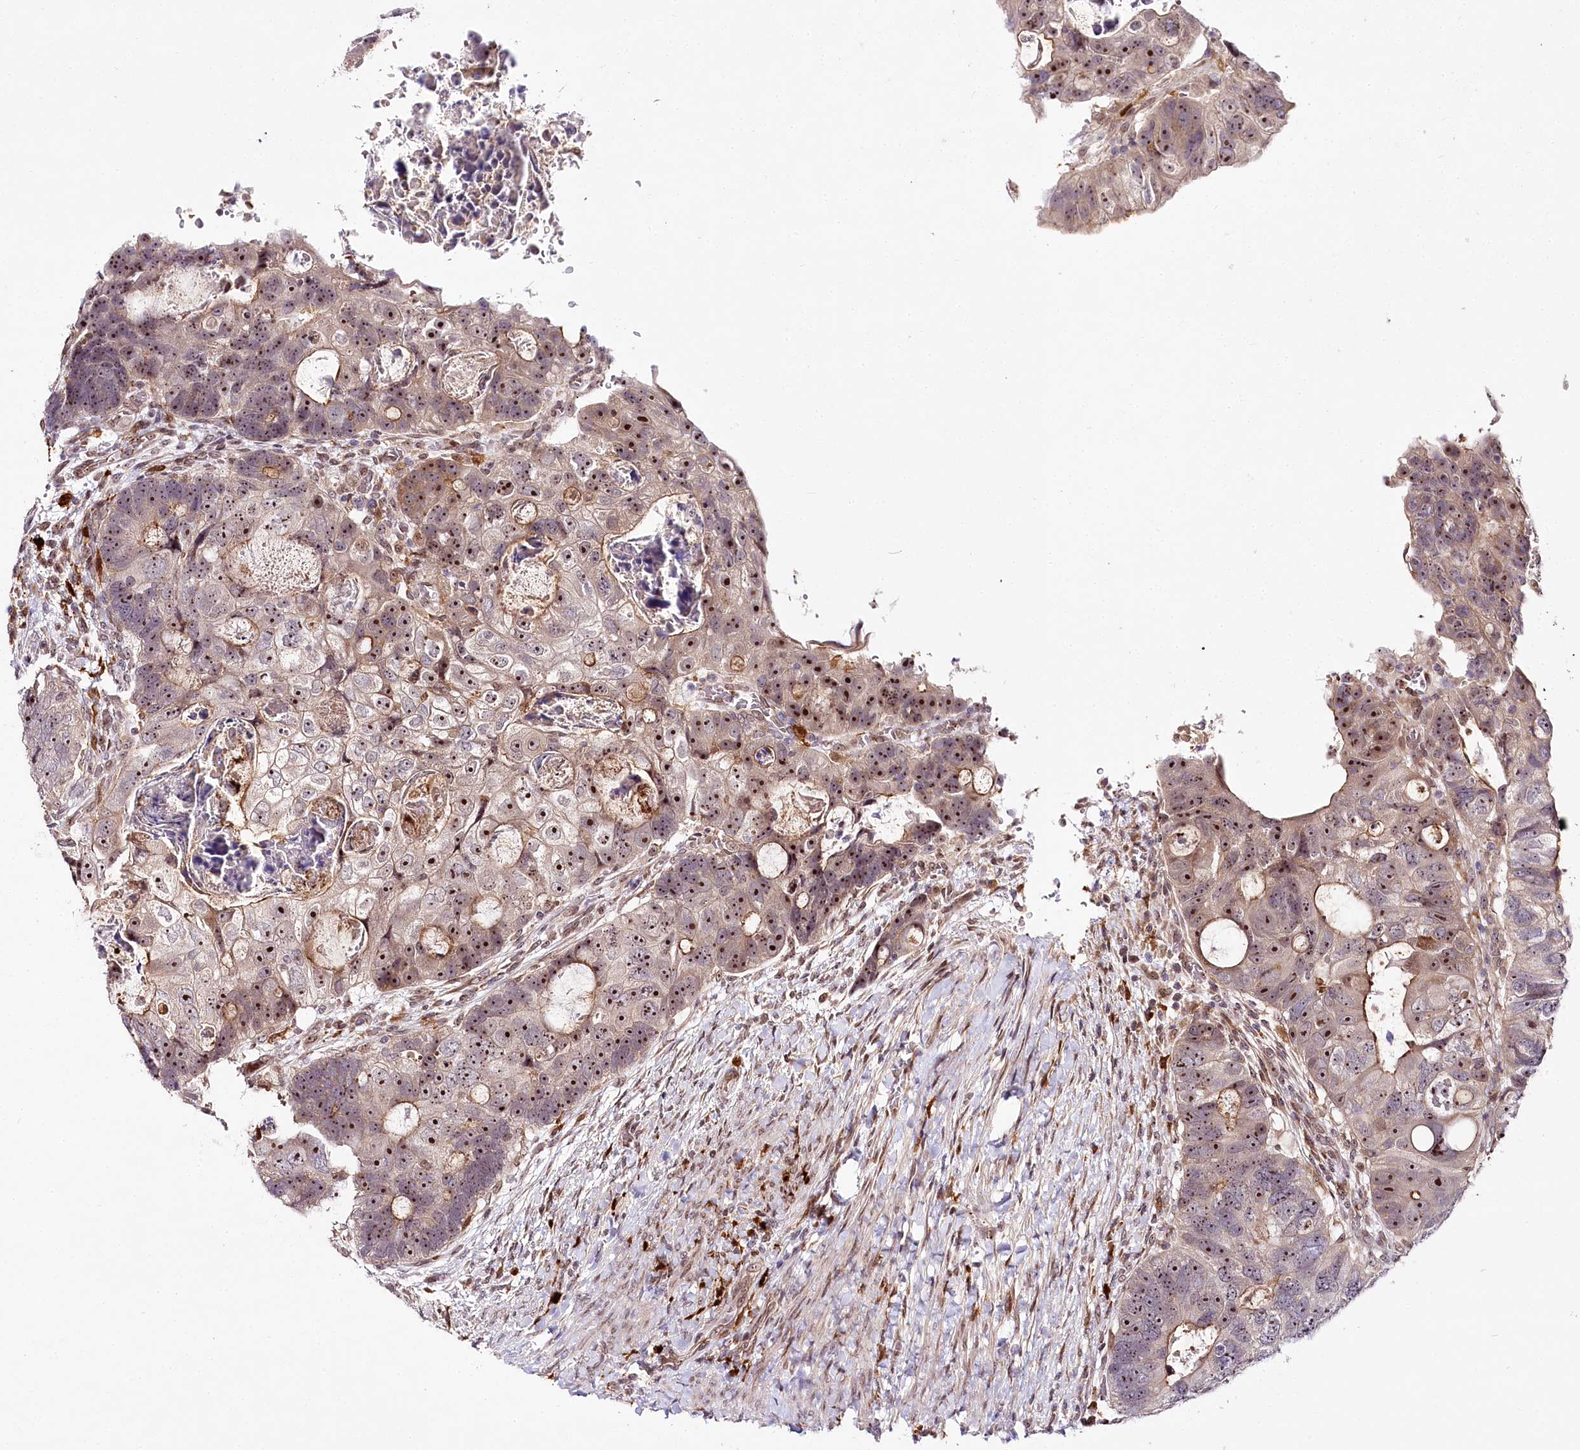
{"staining": {"intensity": "strong", "quantity": ">75%", "location": "nuclear"}, "tissue": "colorectal cancer", "cell_type": "Tumor cells", "image_type": "cancer", "snomed": [{"axis": "morphology", "description": "Adenocarcinoma, NOS"}, {"axis": "topography", "description": "Rectum"}], "caption": "IHC of human colorectal cancer exhibits high levels of strong nuclear positivity in about >75% of tumor cells.", "gene": "WDR36", "patient": {"sex": "male", "age": 59}}